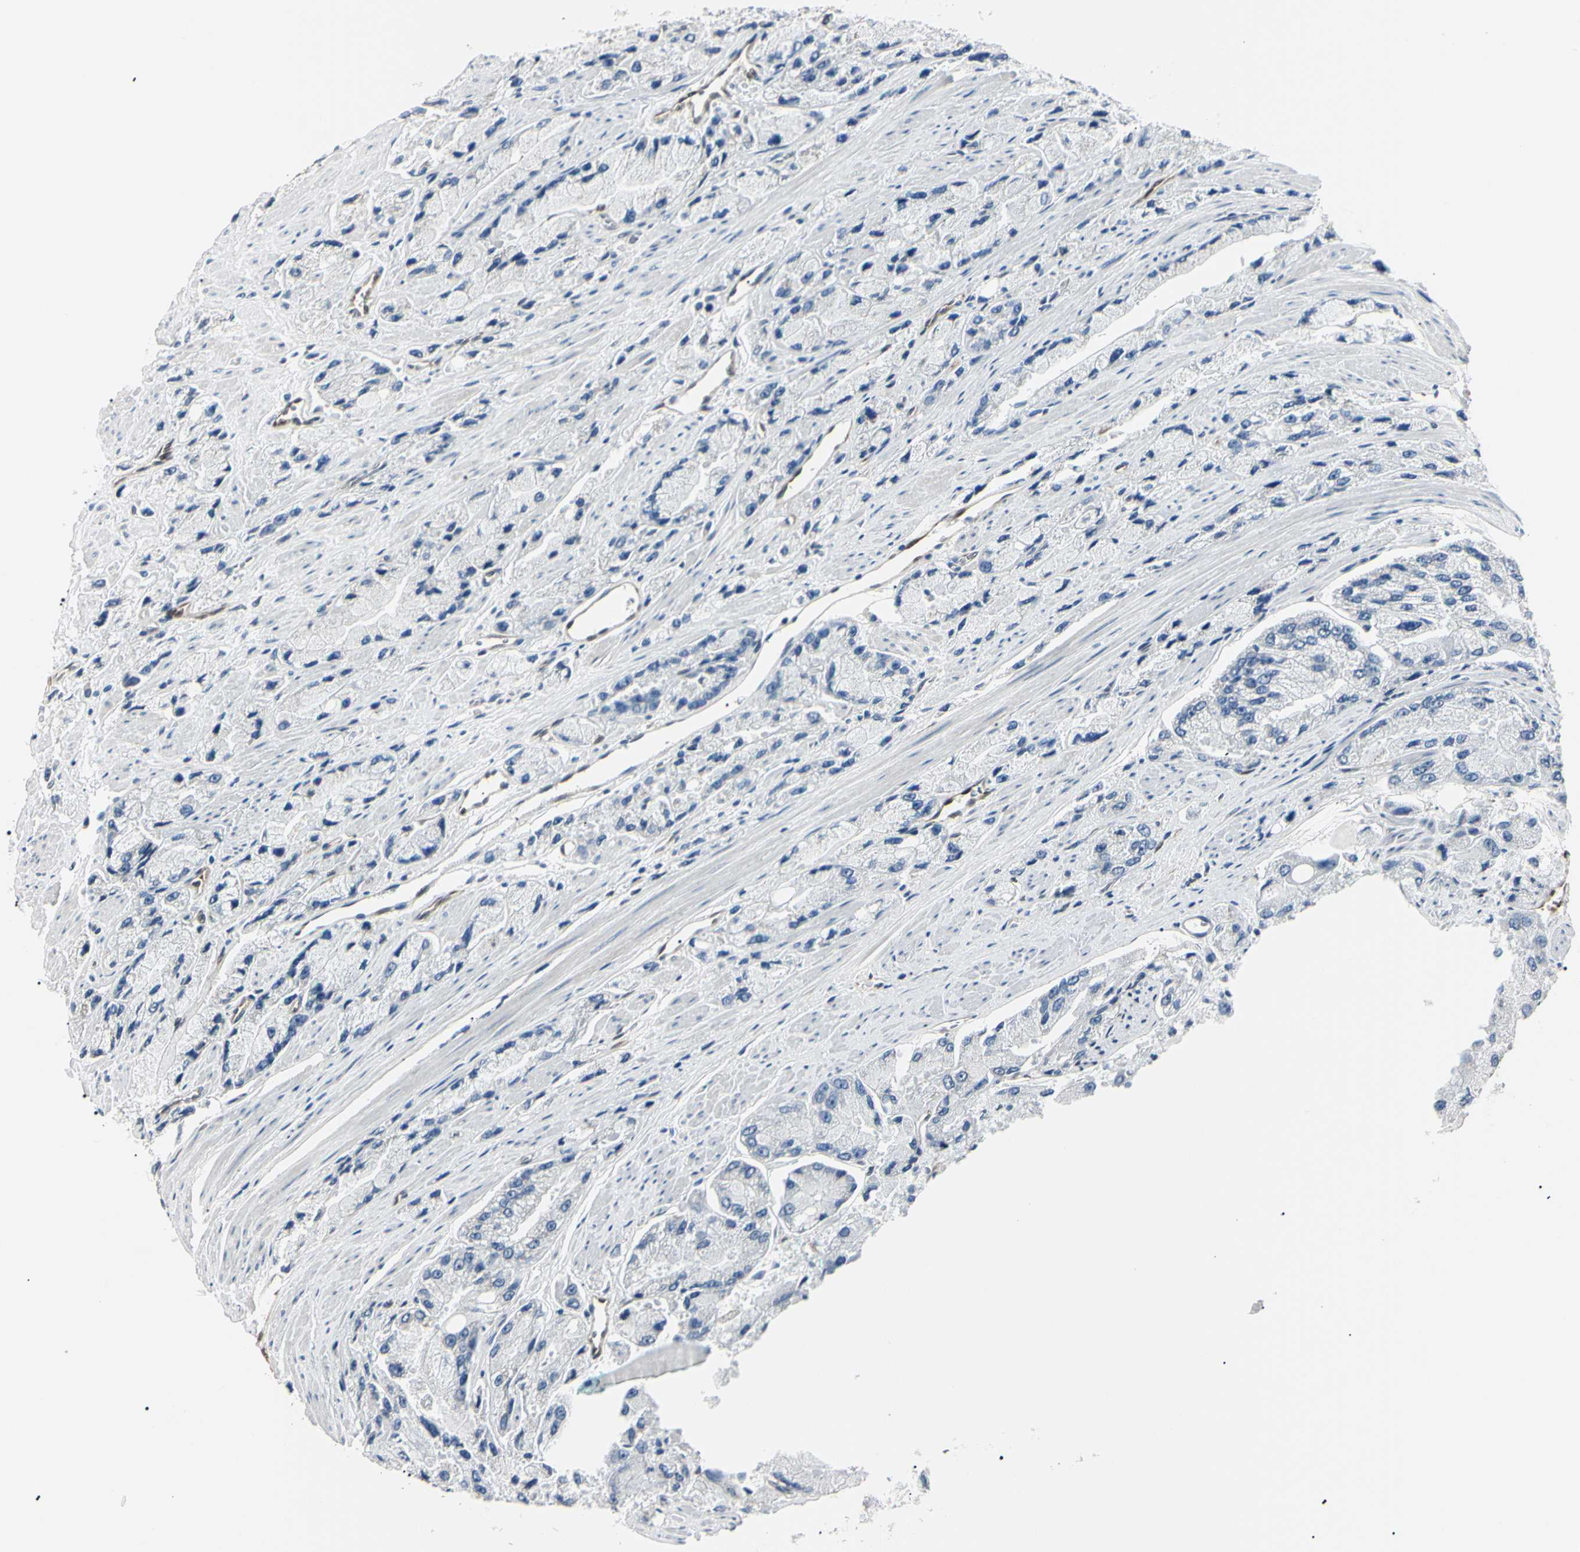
{"staining": {"intensity": "negative", "quantity": "none", "location": "none"}, "tissue": "prostate cancer", "cell_type": "Tumor cells", "image_type": "cancer", "snomed": [{"axis": "morphology", "description": "Adenocarcinoma, High grade"}, {"axis": "topography", "description": "Prostate"}], "caption": "Tumor cells show no significant positivity in prostate cancer. (DAB IHC with hematoxylin counter stain).", "gene": "AKR1C3", "patient": {"sex": "male", "age": 58}}